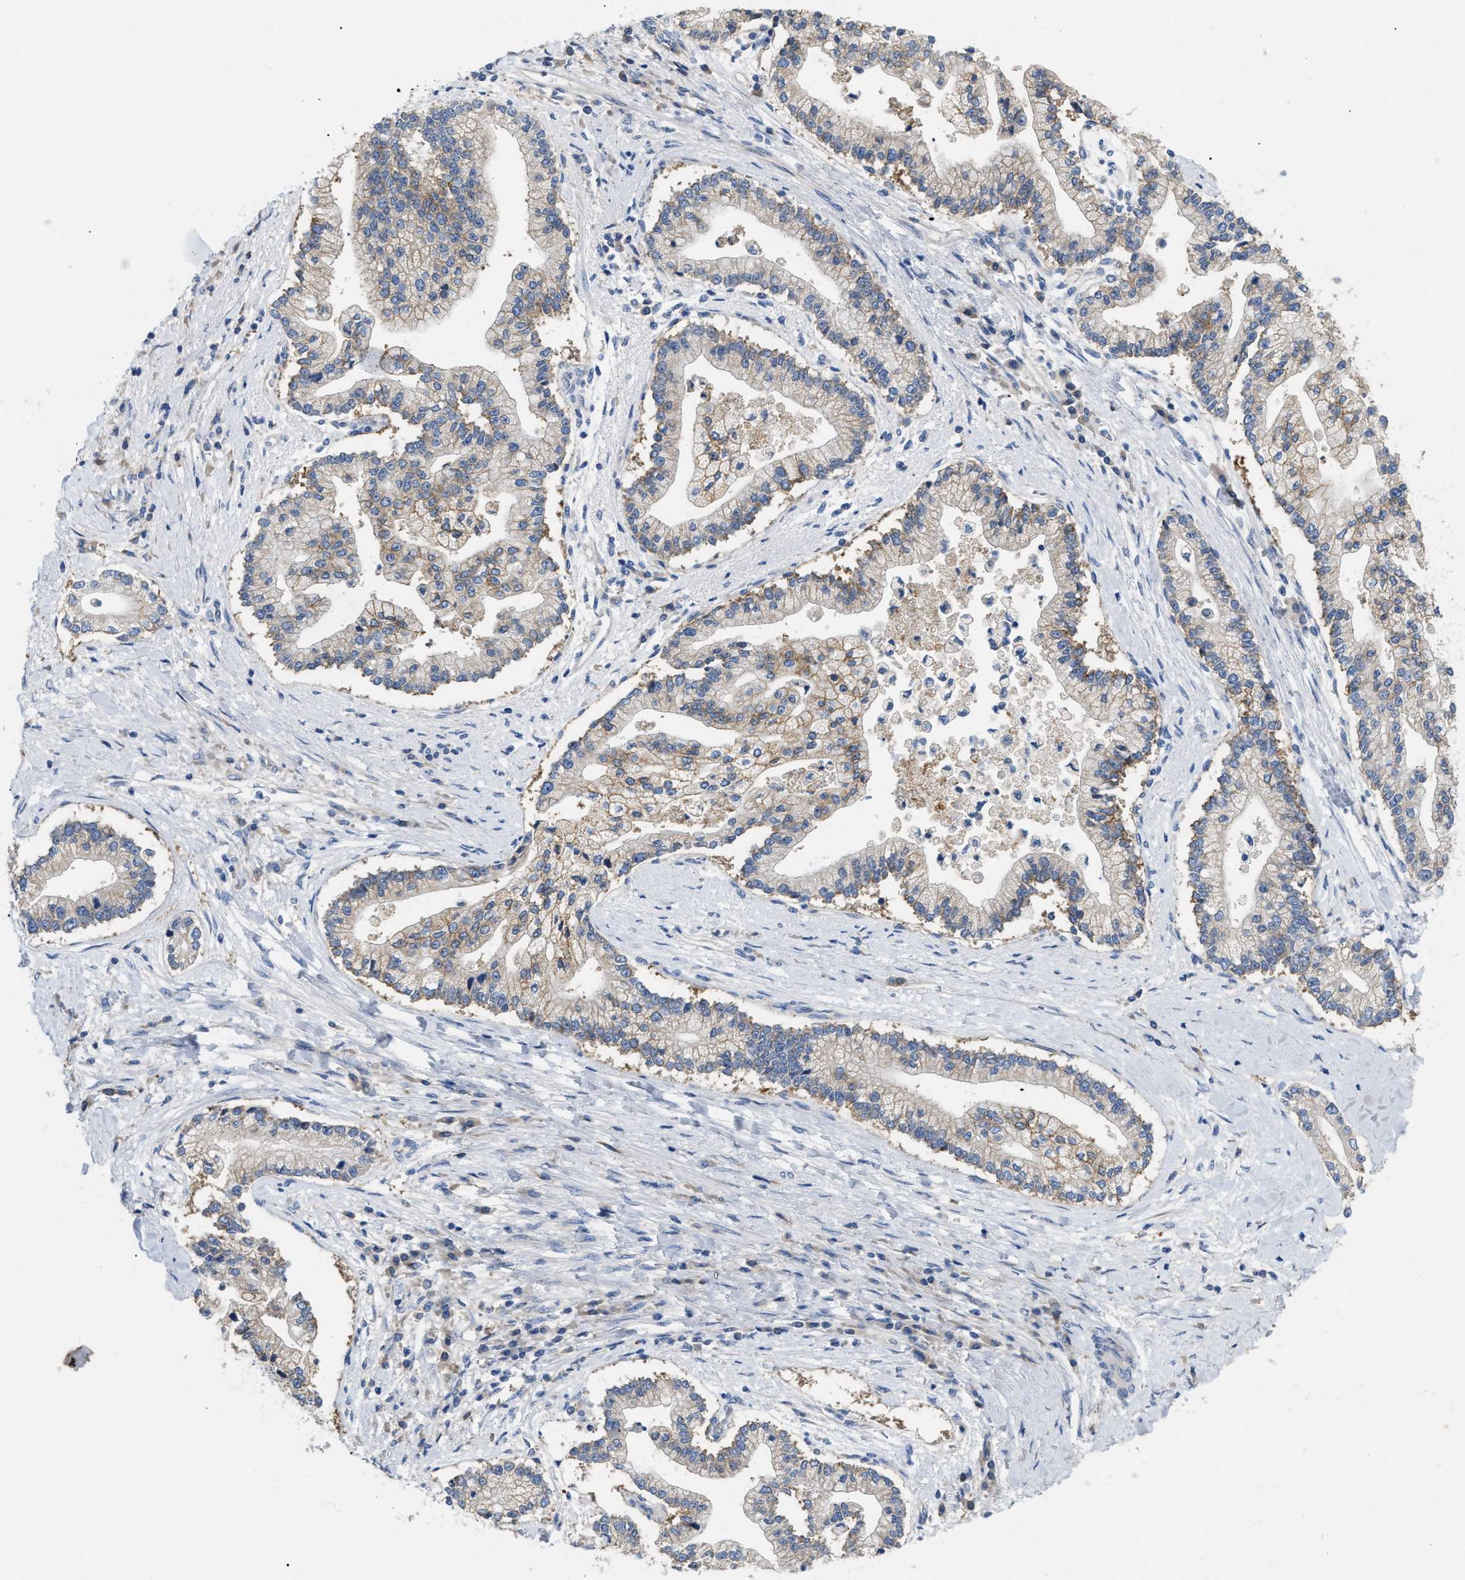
{"staining": {"intensity": "negative", "quantity": "none", "location": "none"}, "tissue": "liver cancer", "cell_type": "Tumor cells", "image_type": "cancer", "snomed": [{"axis": "morphology", "description": "Cholangiocarcinoma"}, {"axis": "topography", "description": "Liver"}], "caption": "Immunohistochemistry (IHC) image of neoplastic tissue: human liver cholangiocarcinoma stained with DAB (3,3'-diaminobenzidine) shows no significant protein positivity in tumor cells.", "gene": "DHX58", "patient": {"sex": "male", "age": 50}}